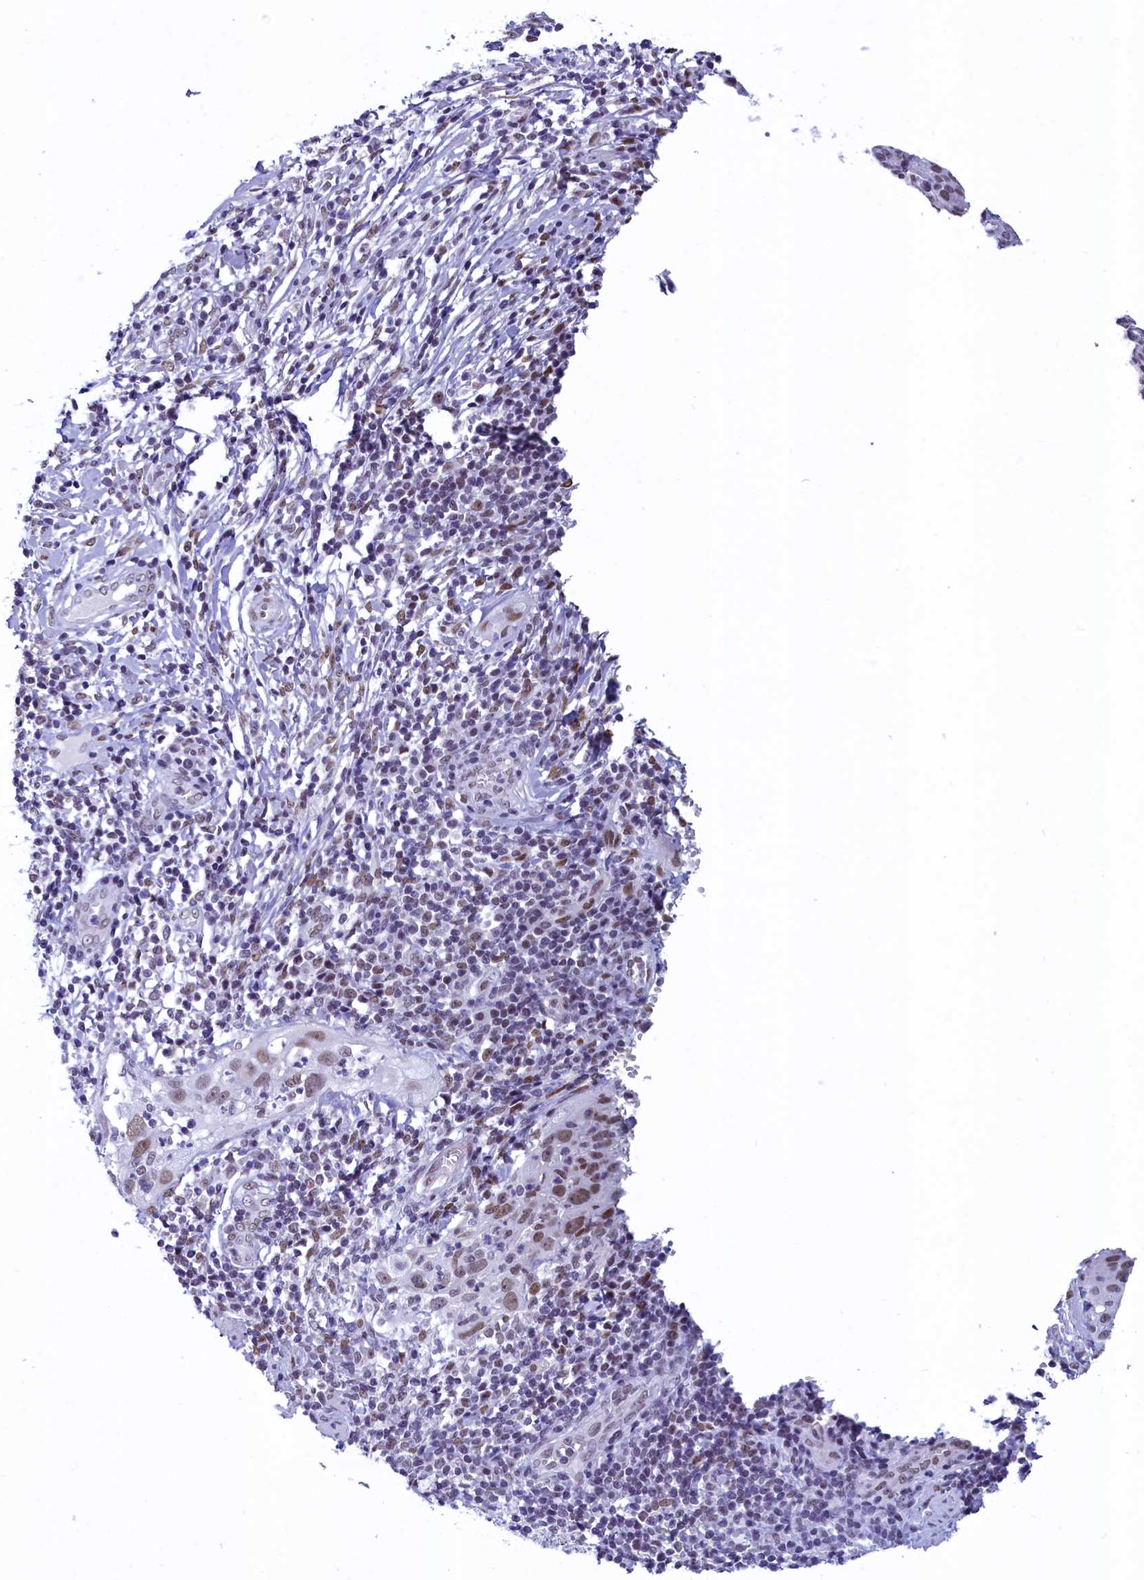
{"staining": {"intensity": "weak", "quantity": ">75%", "location": "nuclear"}, "tissue": "cervical cancer", "cell_type": "Tumor cells", "image_type": "cancer", "snomed": [{"axis": "morphology", "description": "Squamous cell carcinoma, NOS"}, {"axis": "topography", "description": "Cervix"}], "caption": "Brown immunohistochemical staining in human cervical squamous cell carcinoma displays weak nuclear staining in approximately >75% of tumor cells. (Stains: DAB (3,3'-diaminobenzidine) in brown, nuclei in blue, Microscopy: brightfield microscopy at high magnification).", "gene": "SUGP2", "patient": {"sex": "female", "age": 31}}